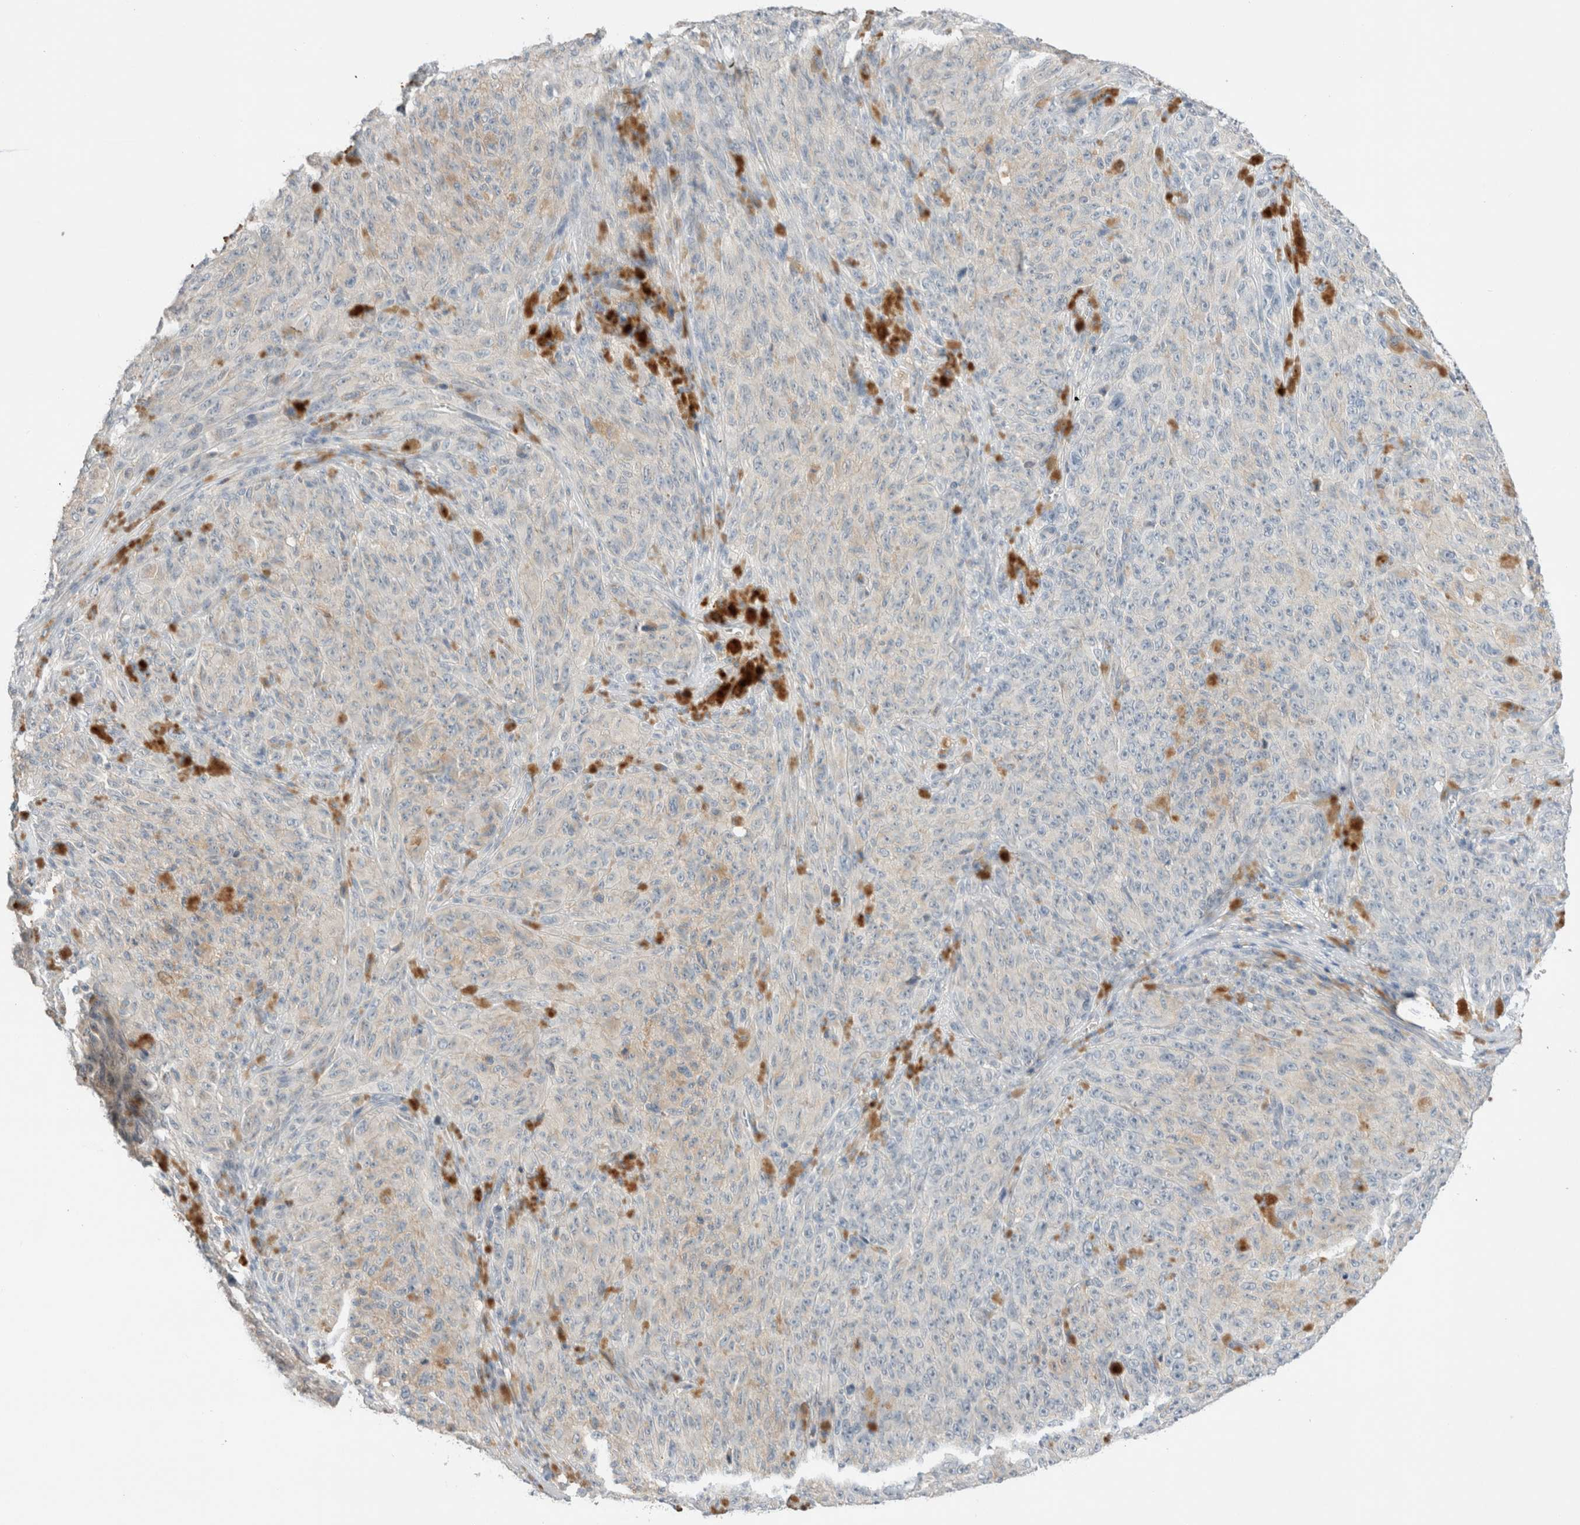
{"staining": {"intensity": "negative", "quantity": "none", "location": "none"}, "tissue": "melanoma", "cell_type": "Tumor cells", "image_type": "cancer", "snomed": [{"axis": "morphology", "description": "Malignant melanoma, NOS"}, {"axis": "topography", "description": "Skin"}], "caption": "A high-resolution histopathology image shows immunohistochemistry staining of malignant melanoma, which shows no significant staining in tumor cells. The staining was performed using DAB (3,3'-diaminobenzidine) to visualize the protein expression in brown, while the nuclei were stained in blue with hematoxylin (Magnification: 20x).", "gene": "SDR16C5", "patient": {"sex": "female", "age": 82}}